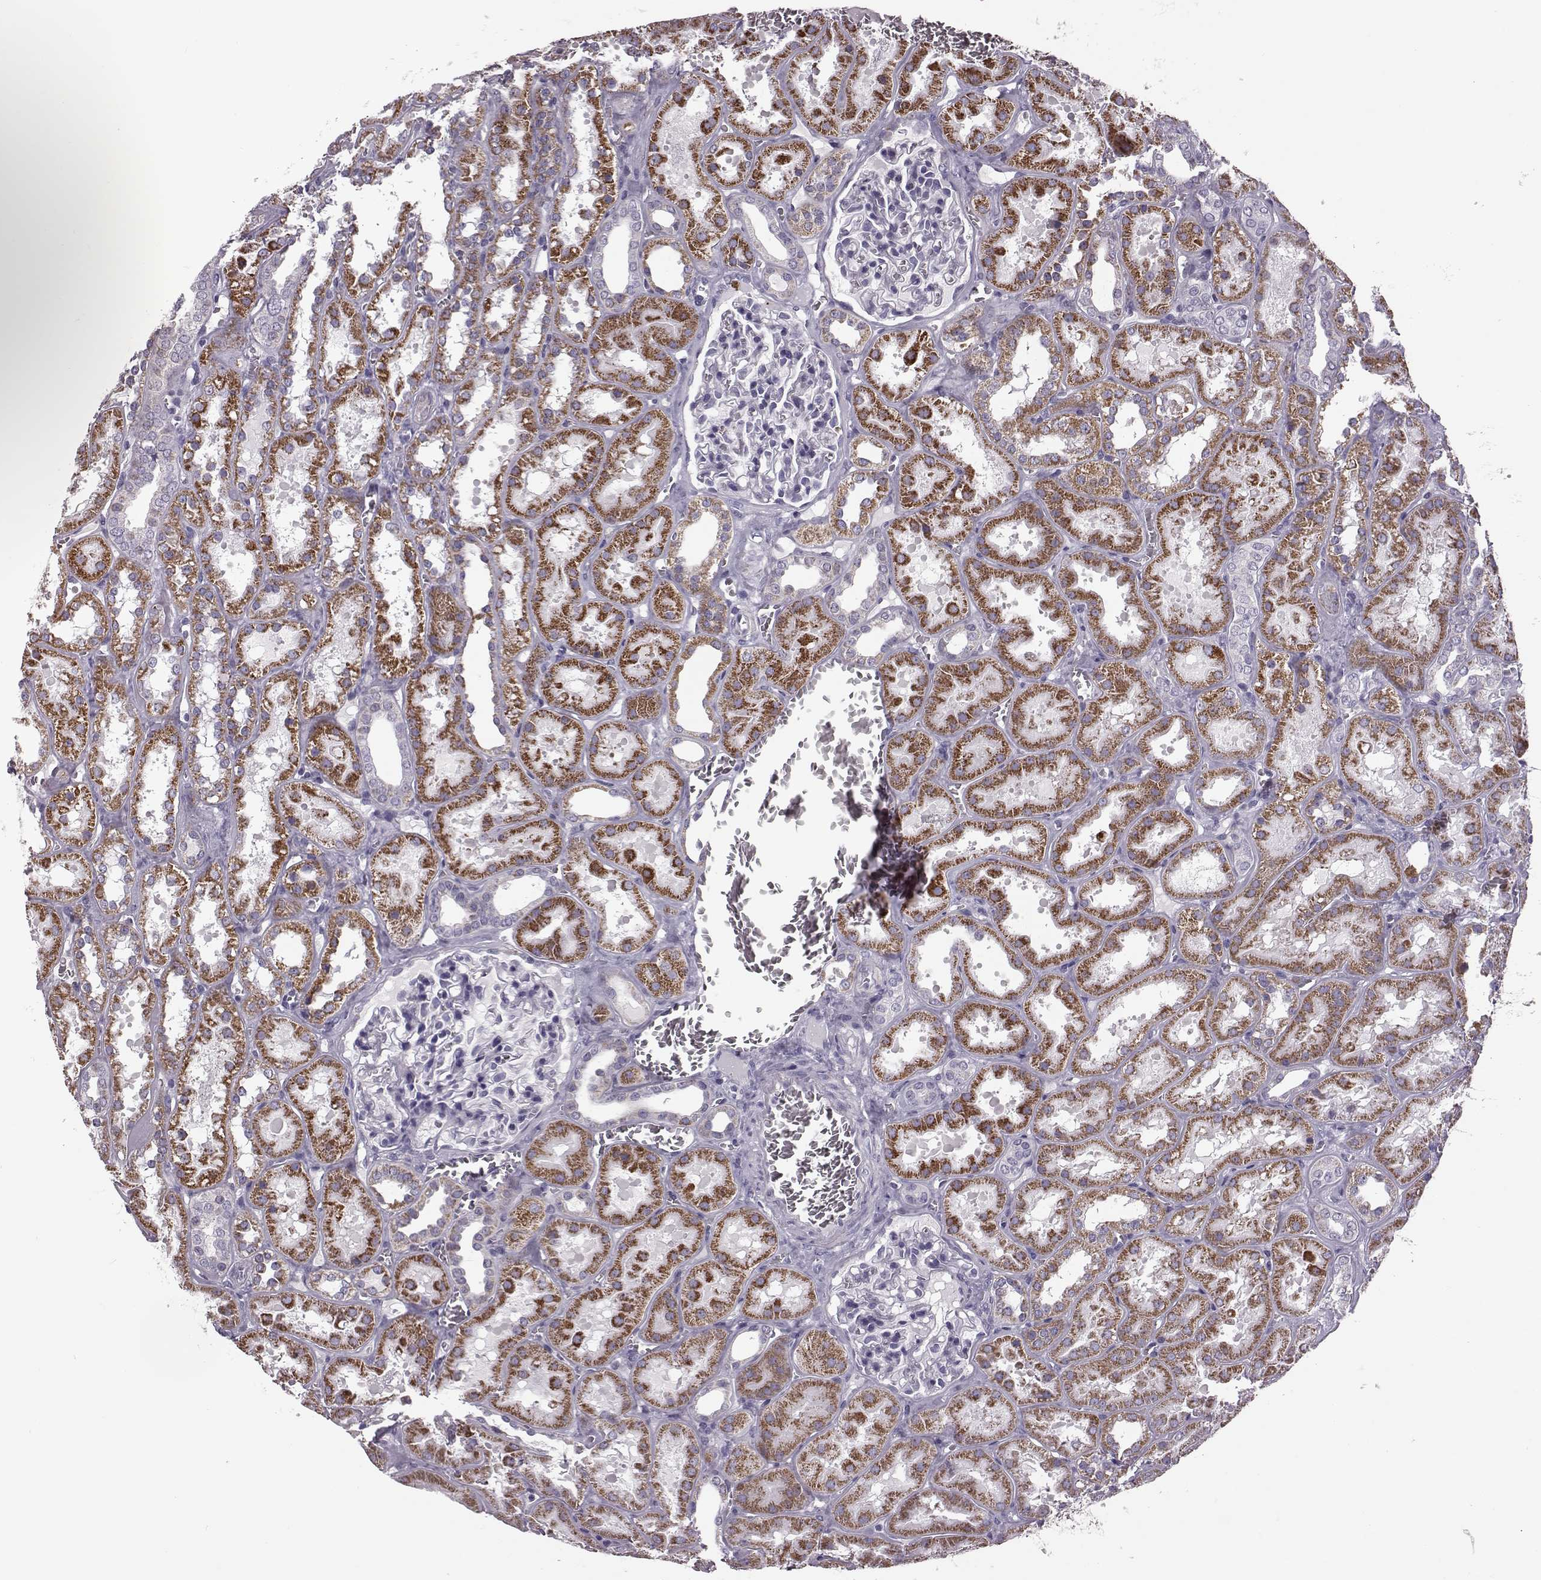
{"staining": {"intensity": "negative", "quantity": "none", "location": "none"}, "tissue": "kidney", "cell_type": "Cells in glomeruli", "image_type": "normal", "snomed": [{"axis": "morphology", "description": "Normal tissue, NOS"}, {"axis": "topography", "description": "Kidney"}], "caption": "Immunohistochemical staining of normal human kidney shows no significant expression in cells in glomeruli.", "gene": "RIMS2", "patient": {"sex": "female", "age": 41}}